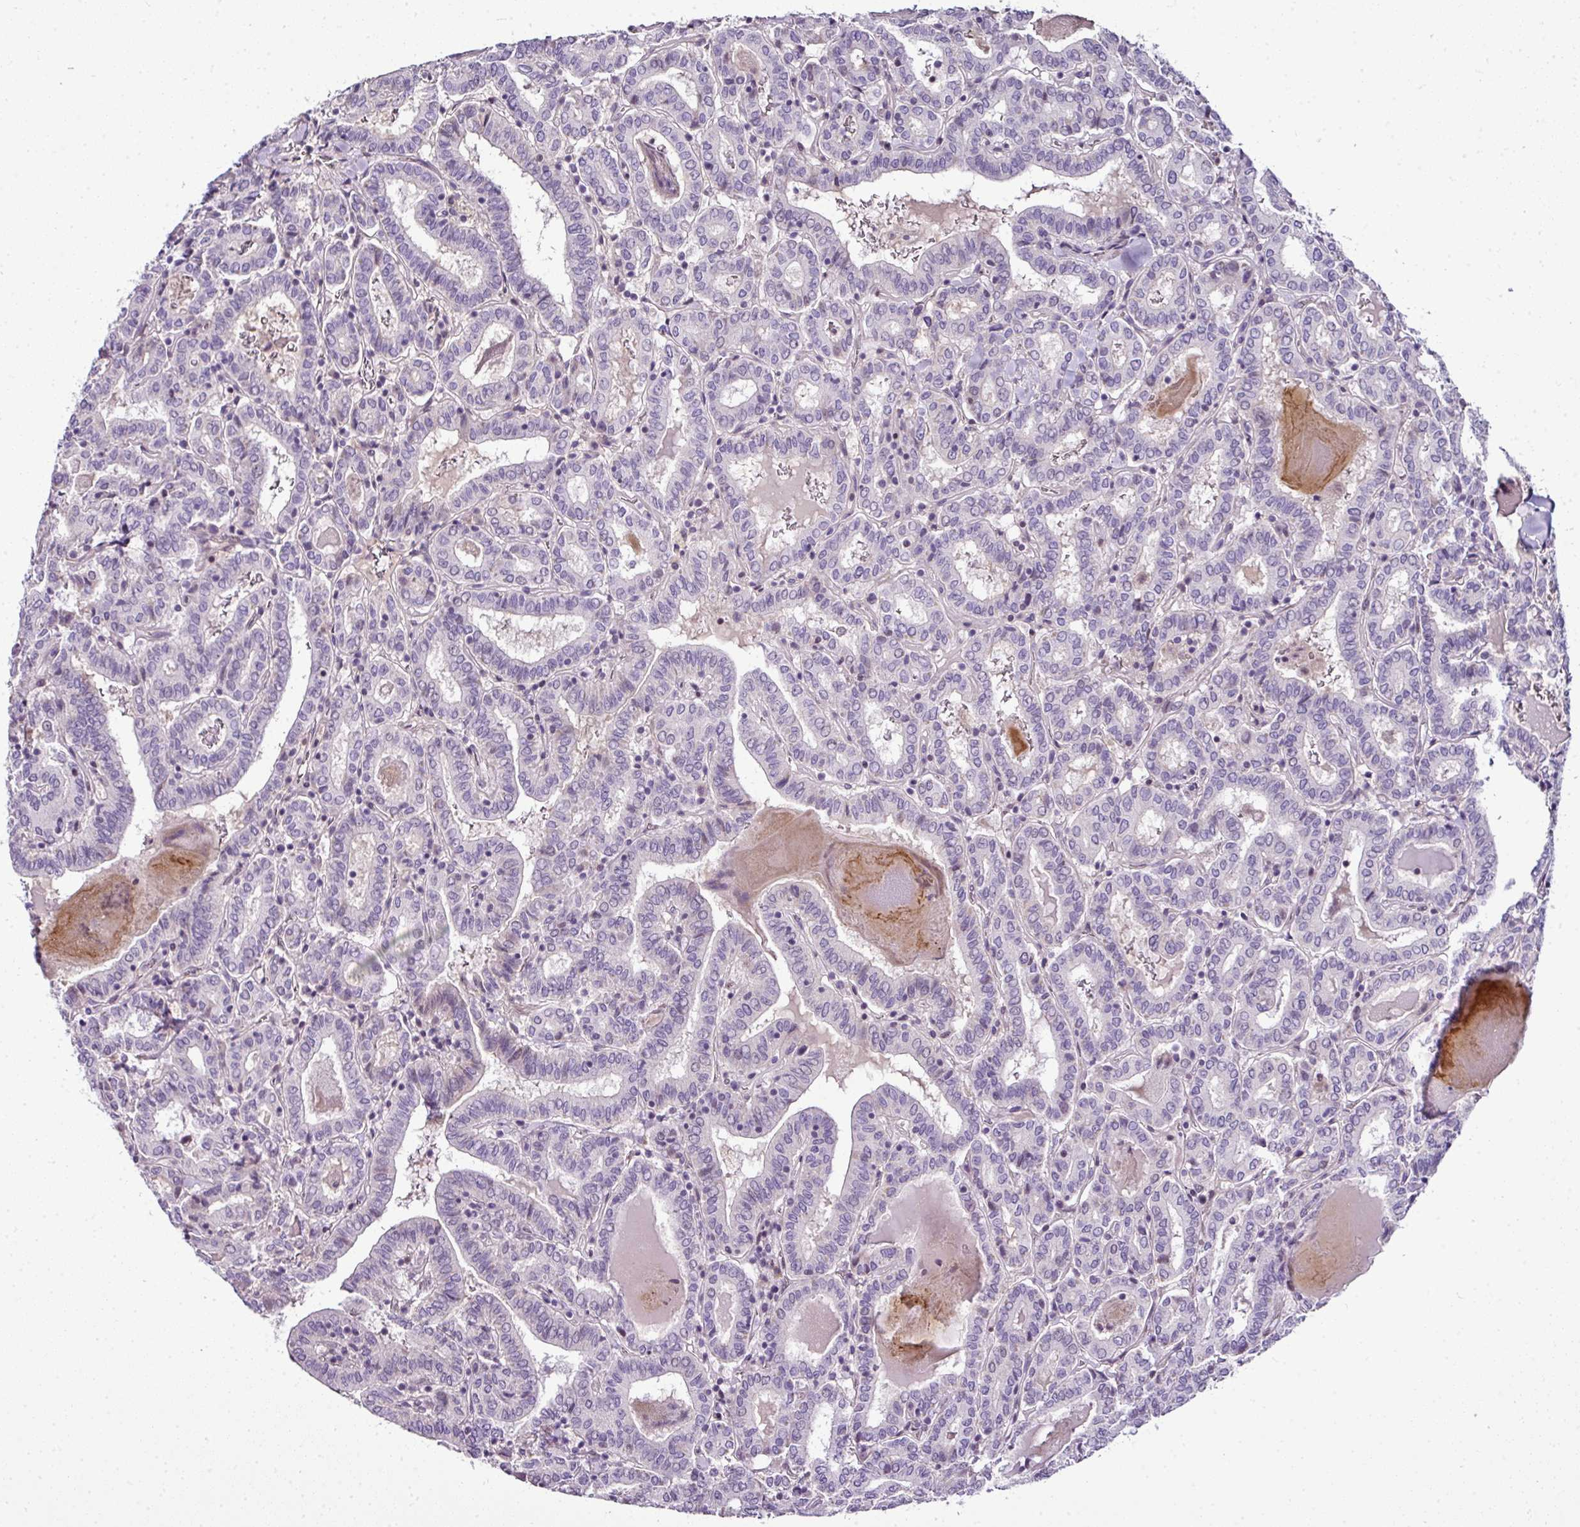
{"staining": {"intensity": "negative", "quantity": "none", "location": "none"}, "tissue": "thyroid cancer", "cell_type": "Tumor cells", "image_type": "cancer", "snomed": [{"axis": "morphology", "description": "Papillary adenocarcinoma, NOS"}, {"axis": "topography", "description": "Thyroid gland"}], "caption": "Immunohistochemistry (IHC) of human thyroid papillary adenocarcinoma displays no staining in tumor cells. (Stains: DAB (3,3'-diaminobenzidine) IHC with hematoxylin counter stain, Microscopy: brightfield microscopy at high magnification).", "gene": "TEX30", "patient": {"sex": "female", "age": 72}}